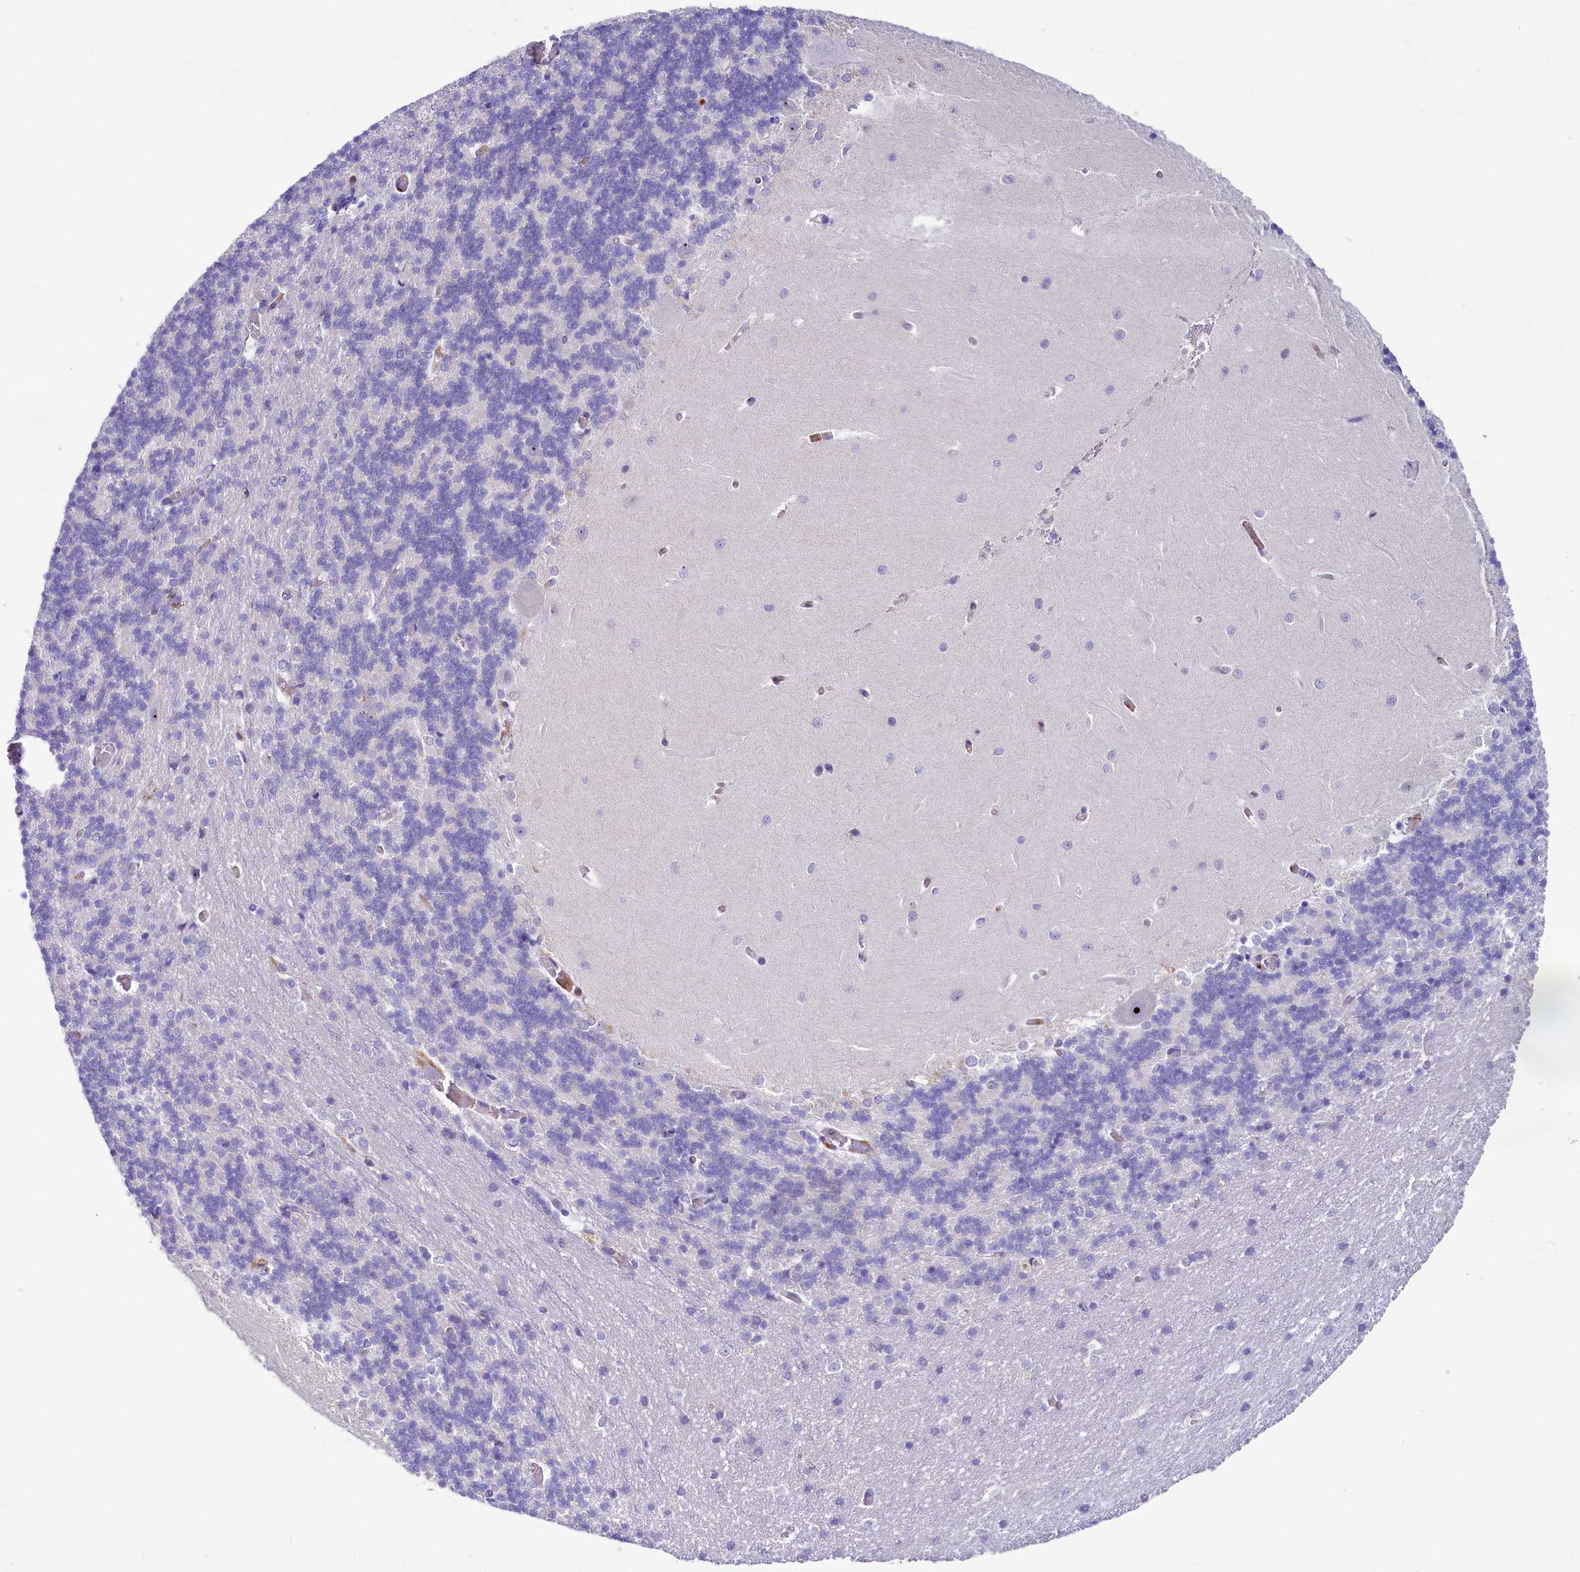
{"staining": {"intensity": "negative", "quantity": "none", "location": "none"}, "tissue": "cerebellum", "cell_type": "Cells in granular layer", "image_type": "normal", "snomed": [{"axis": "morphology", "description": "Normal tissue, NOS"}, {"axis": "topography", "description": "Cerebellum"}], "caption": "Image shows no protein expression in cells in granular layer of unremarkable cerebellum.", "gene": "SH3TC2", "patient": {"sex": "male", "age": 37}}